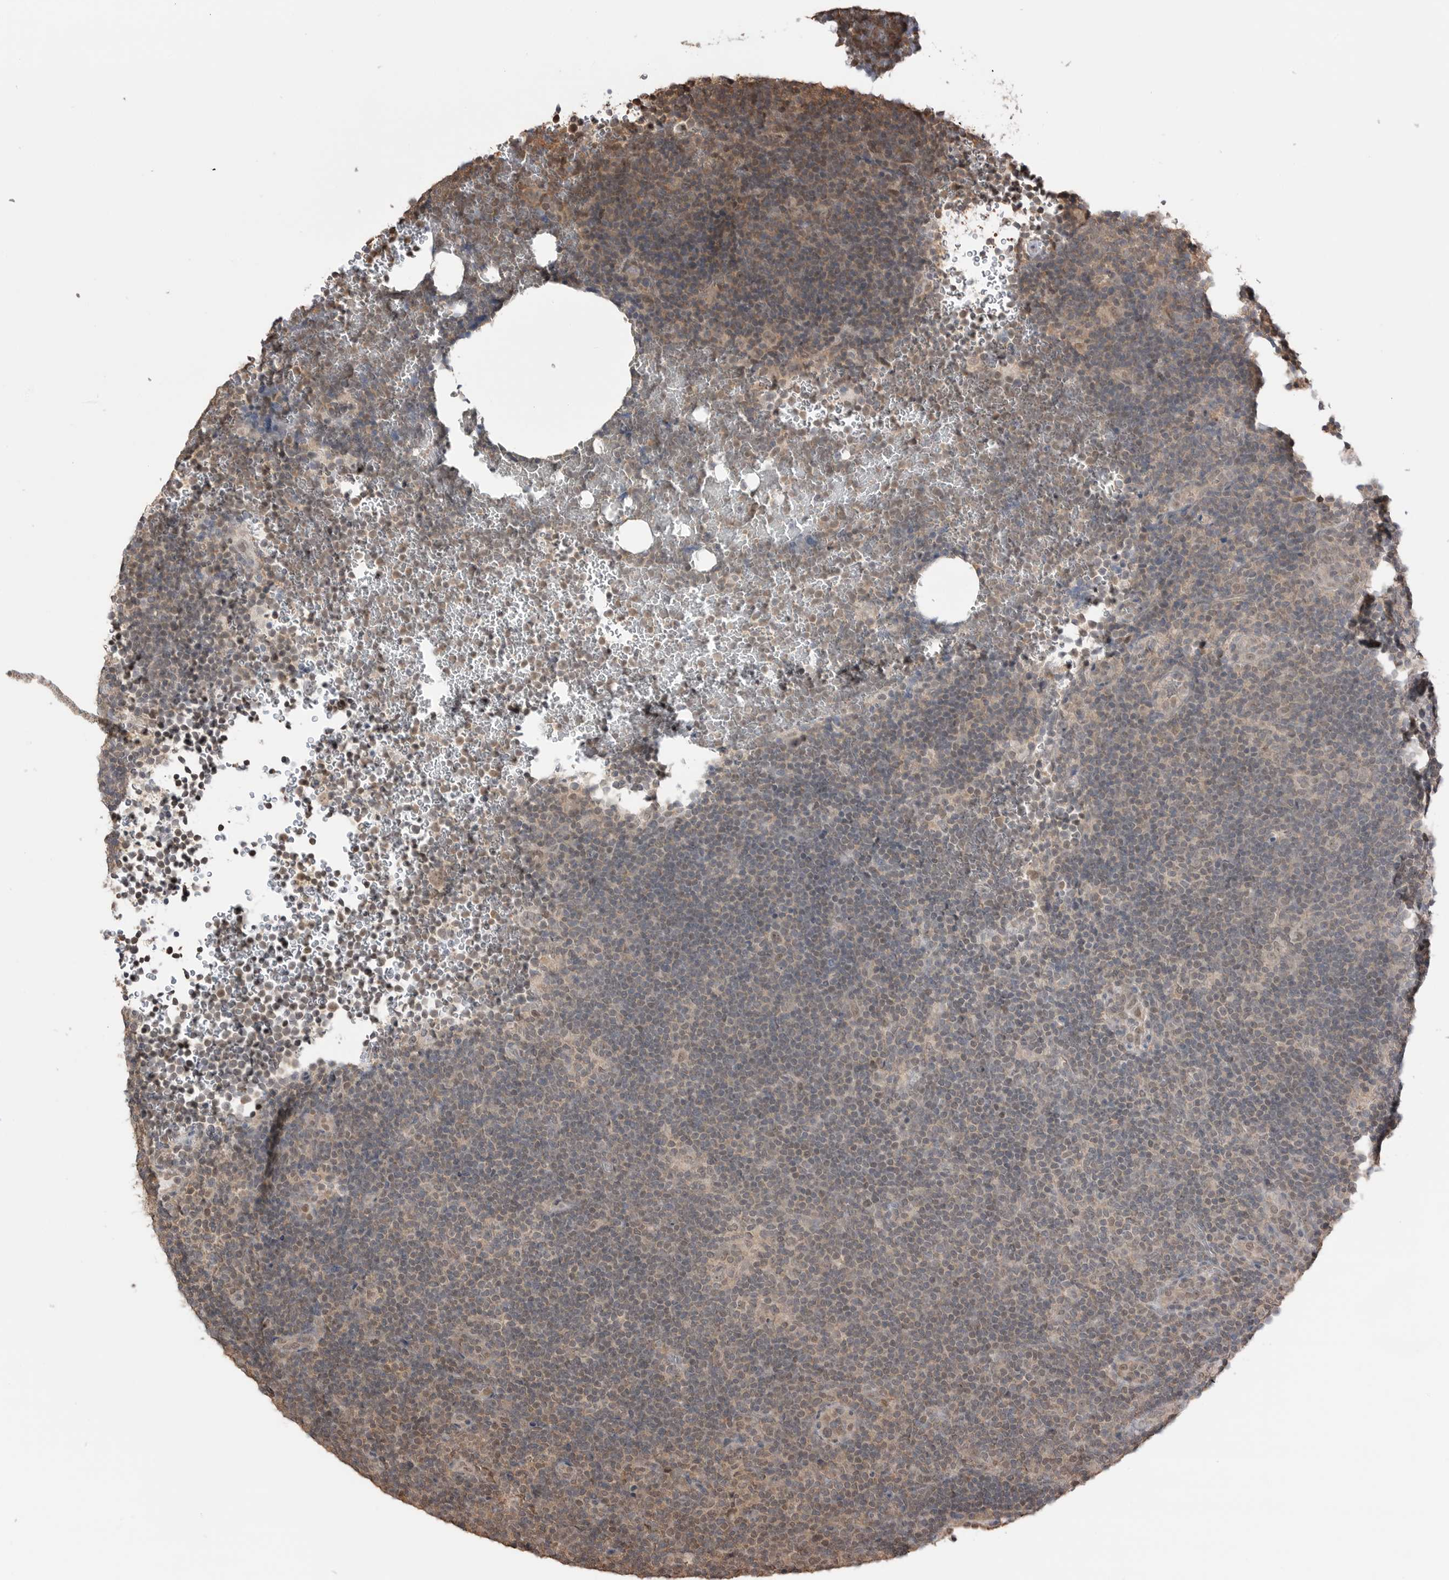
{"staining": {"intensity": "weak", "quantity": ">75%", "location": "nuclear"}, "tissue": "lymphoma", "cell_type": "Tumor cells", "image_type": "cancer", "snomed": [{"axis": "morphology", "description": "Hodgkin's disease, NOS"}, {"axis": "topography", "description": "Lymph node"}], "caption": "Hodgkin's disease stained with a brown dye reveals weak nuclear positive positivity in approximately >75% of tumor cells.", "gene": "PEAK1", "patient": {"sex": "female", "age": 57}}